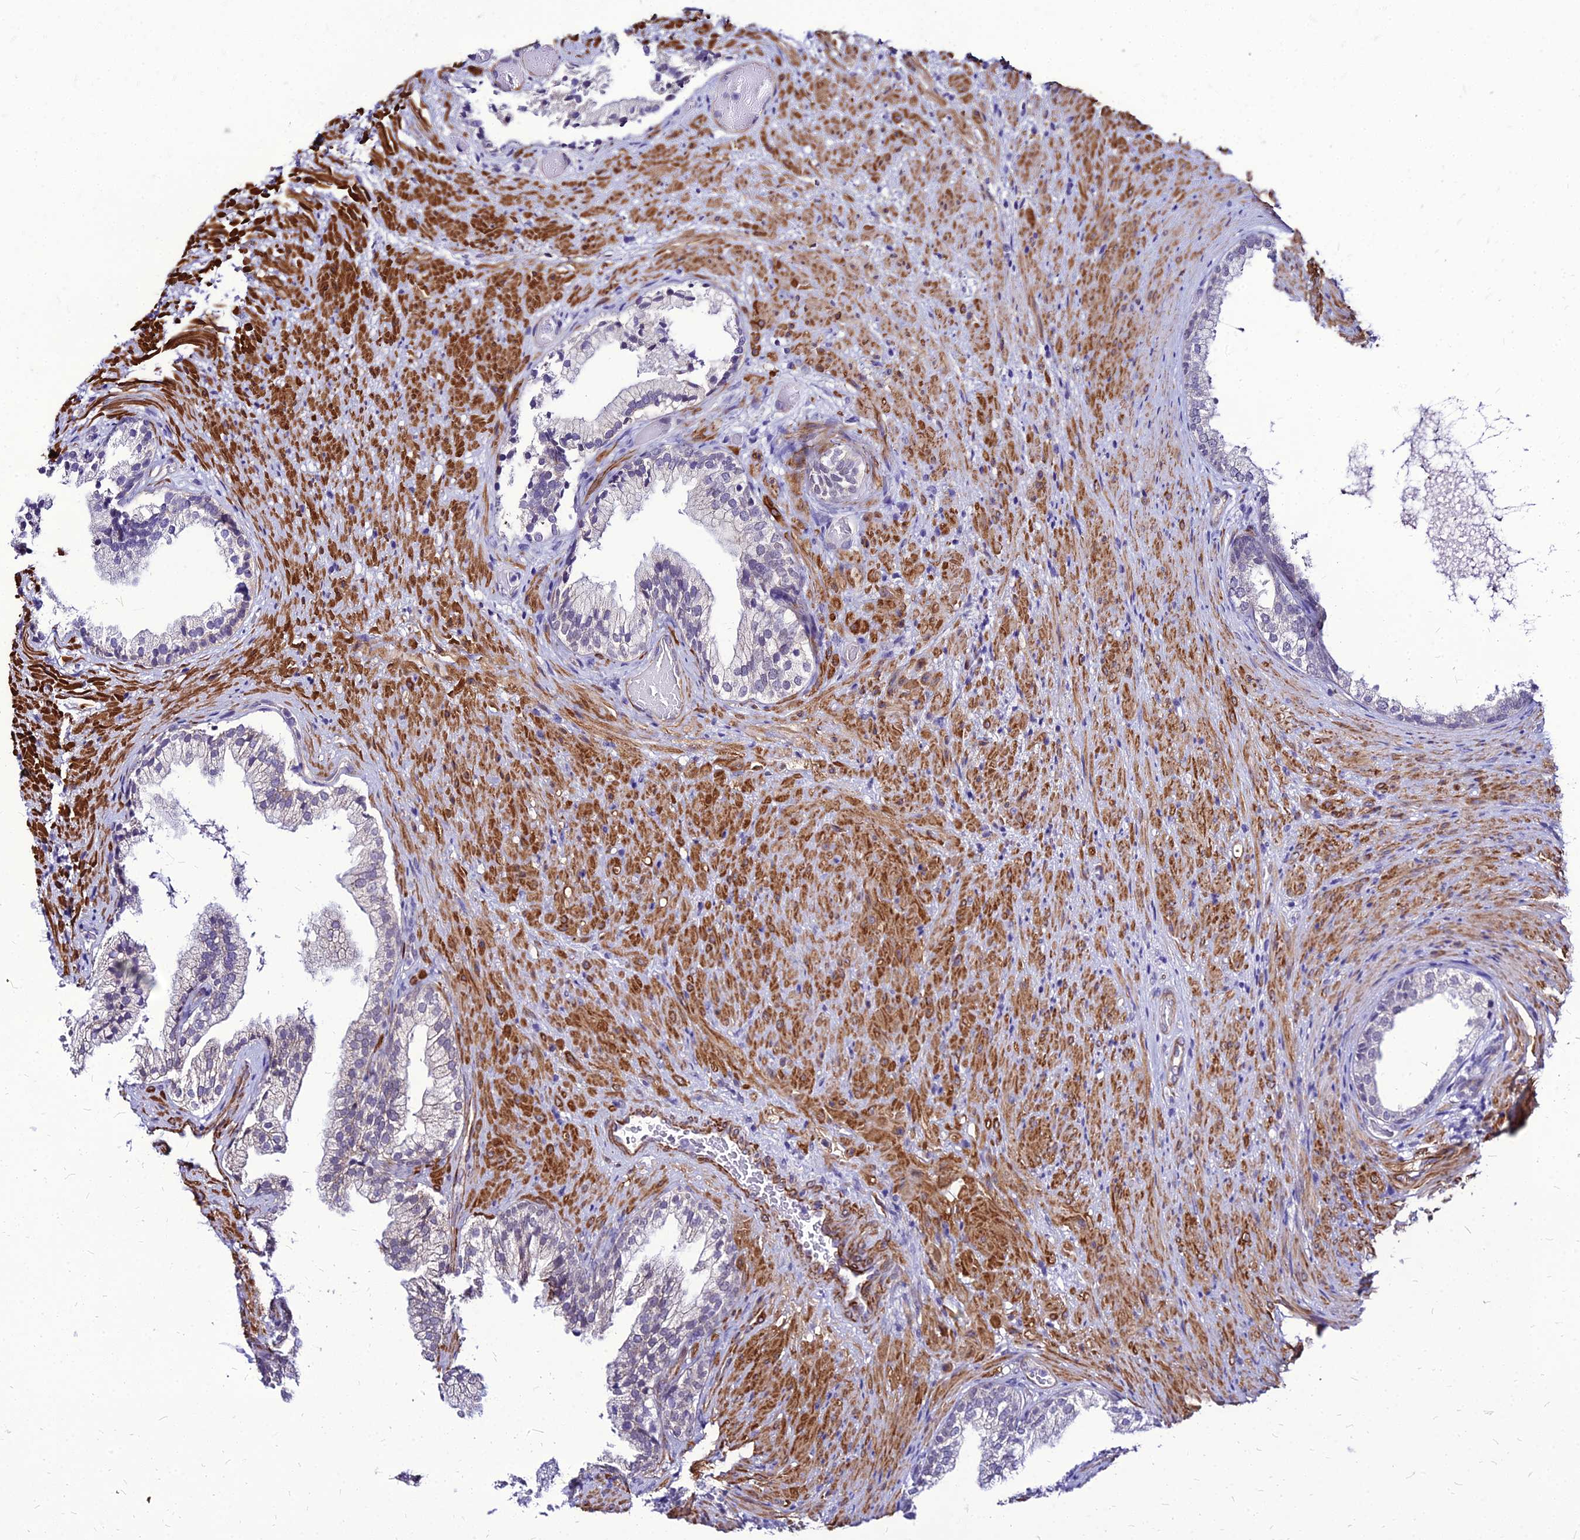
{"staining": {"intensity": "negative", "quantity": "none", "location": "none"}, "tissue": "prostate", "cell_type": "Glandular cells", "image_type": "normal", "snomed": [{"axis": "morphology", "description": "Normal tissue, NOS"}, {"axis": "topography", "description": "Prostate"}], "caption": "DAB immunohistochemical staining of benign human prostate reveals no significant expression in glandular cells. (DAB IHC visualized using brightfield microscopy, high magnification).", "gene": "YEATS2", "patient": {"sex": "male", "age": 76}}